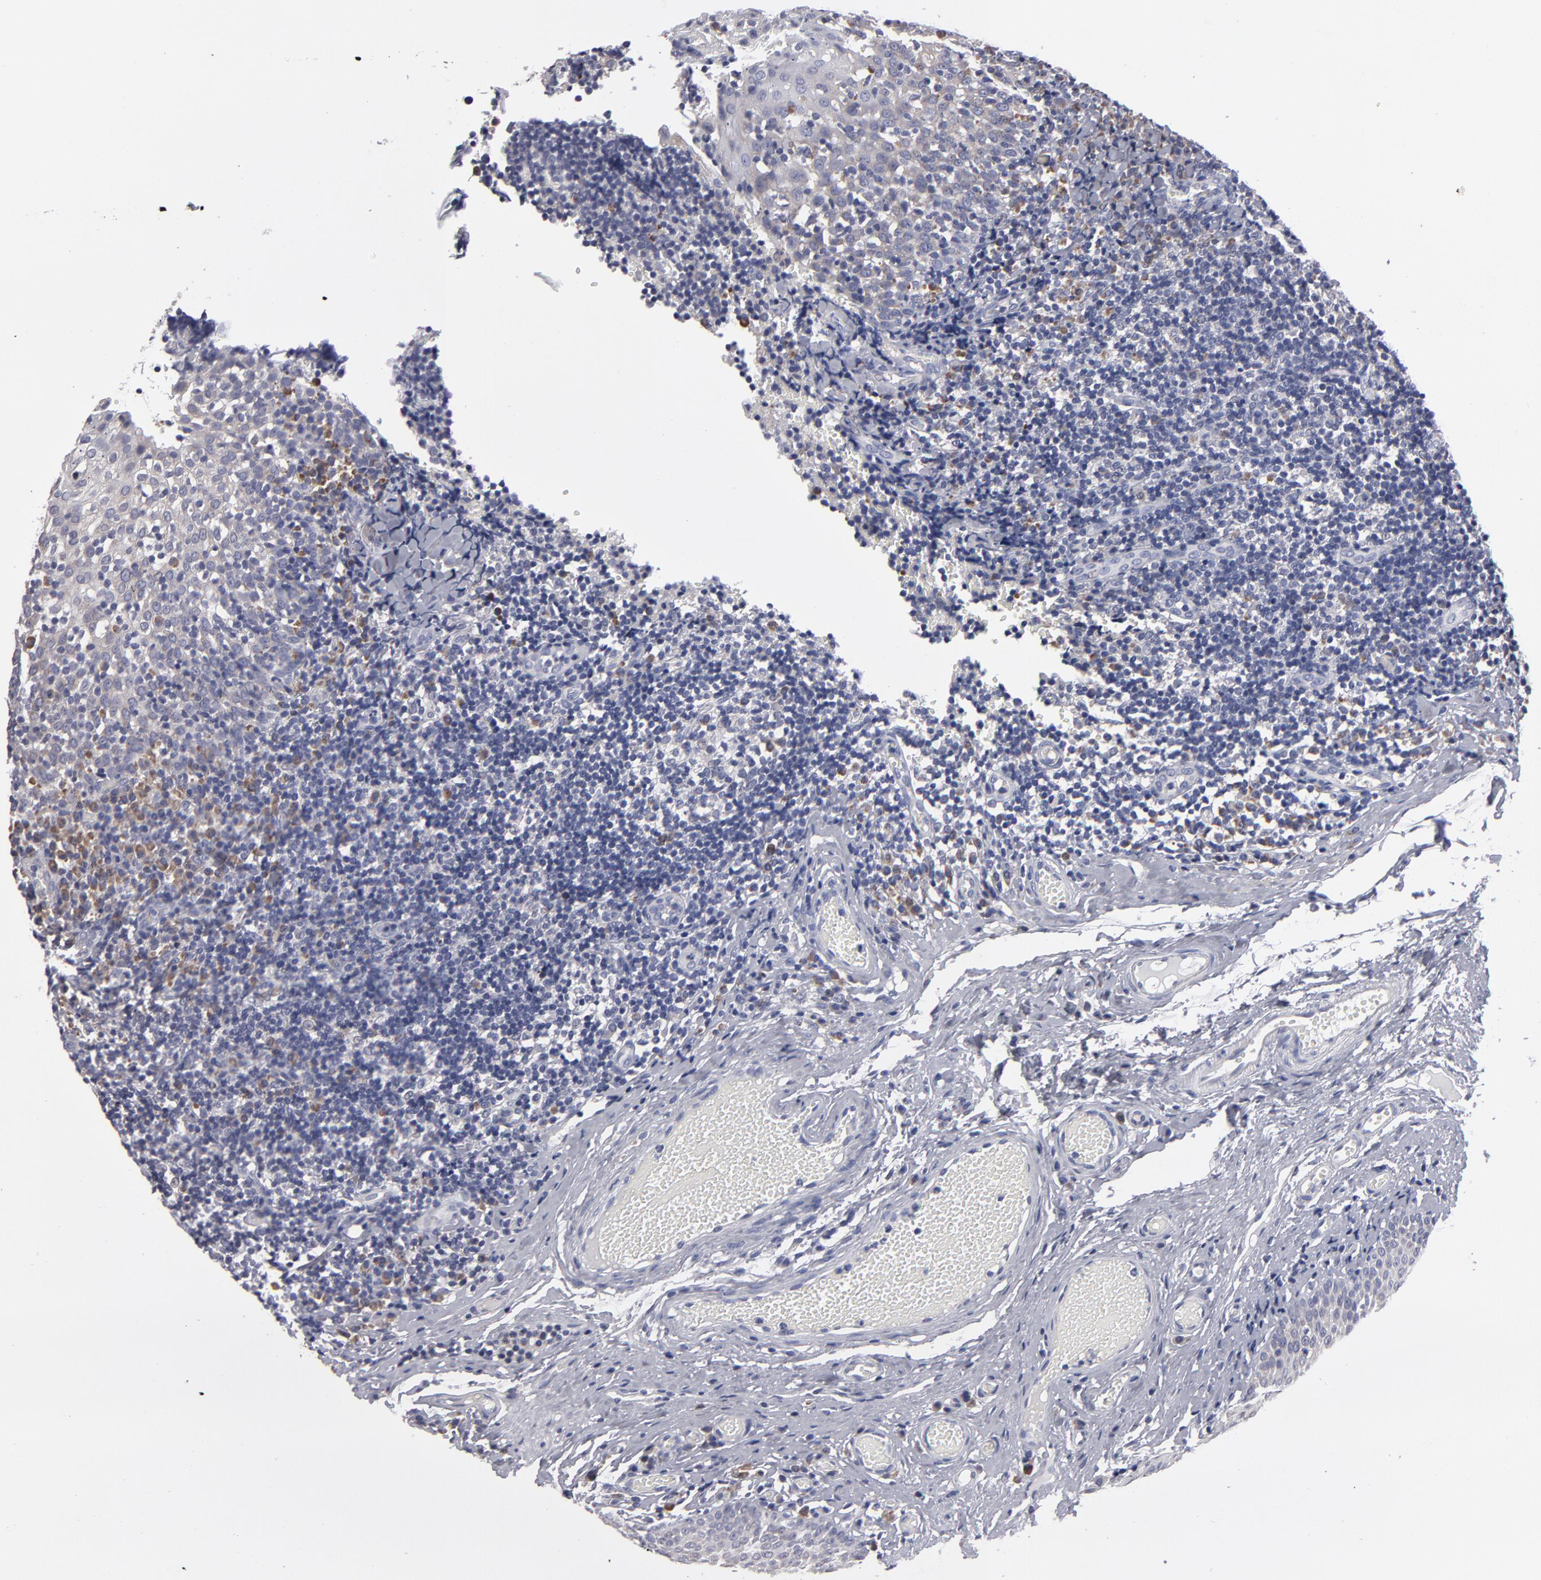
{"staining": {"intensity": "negative", "quantity": "none", "location": "none"}, "tissue": "tonsil", "cell_type": "Germinal center cells", "image_type": "normal", "snomed": [{"axis": "morphology", "description": "Normal tissue, NOS"}, {"axis": "topography", "description": "Tonsil"}], "caption": "High power microscopy micrograph of an immunohistochemistry photomicrograph of benign tonsil, revealing no significant positivity in germinal center cells. (Brightfield microscopy of DAB (3,3'-diaminobenzidine) immunohistochemistry at high magnification).", "gene": "CCDC80", "patient": {"sex": "female", "age": 34}}